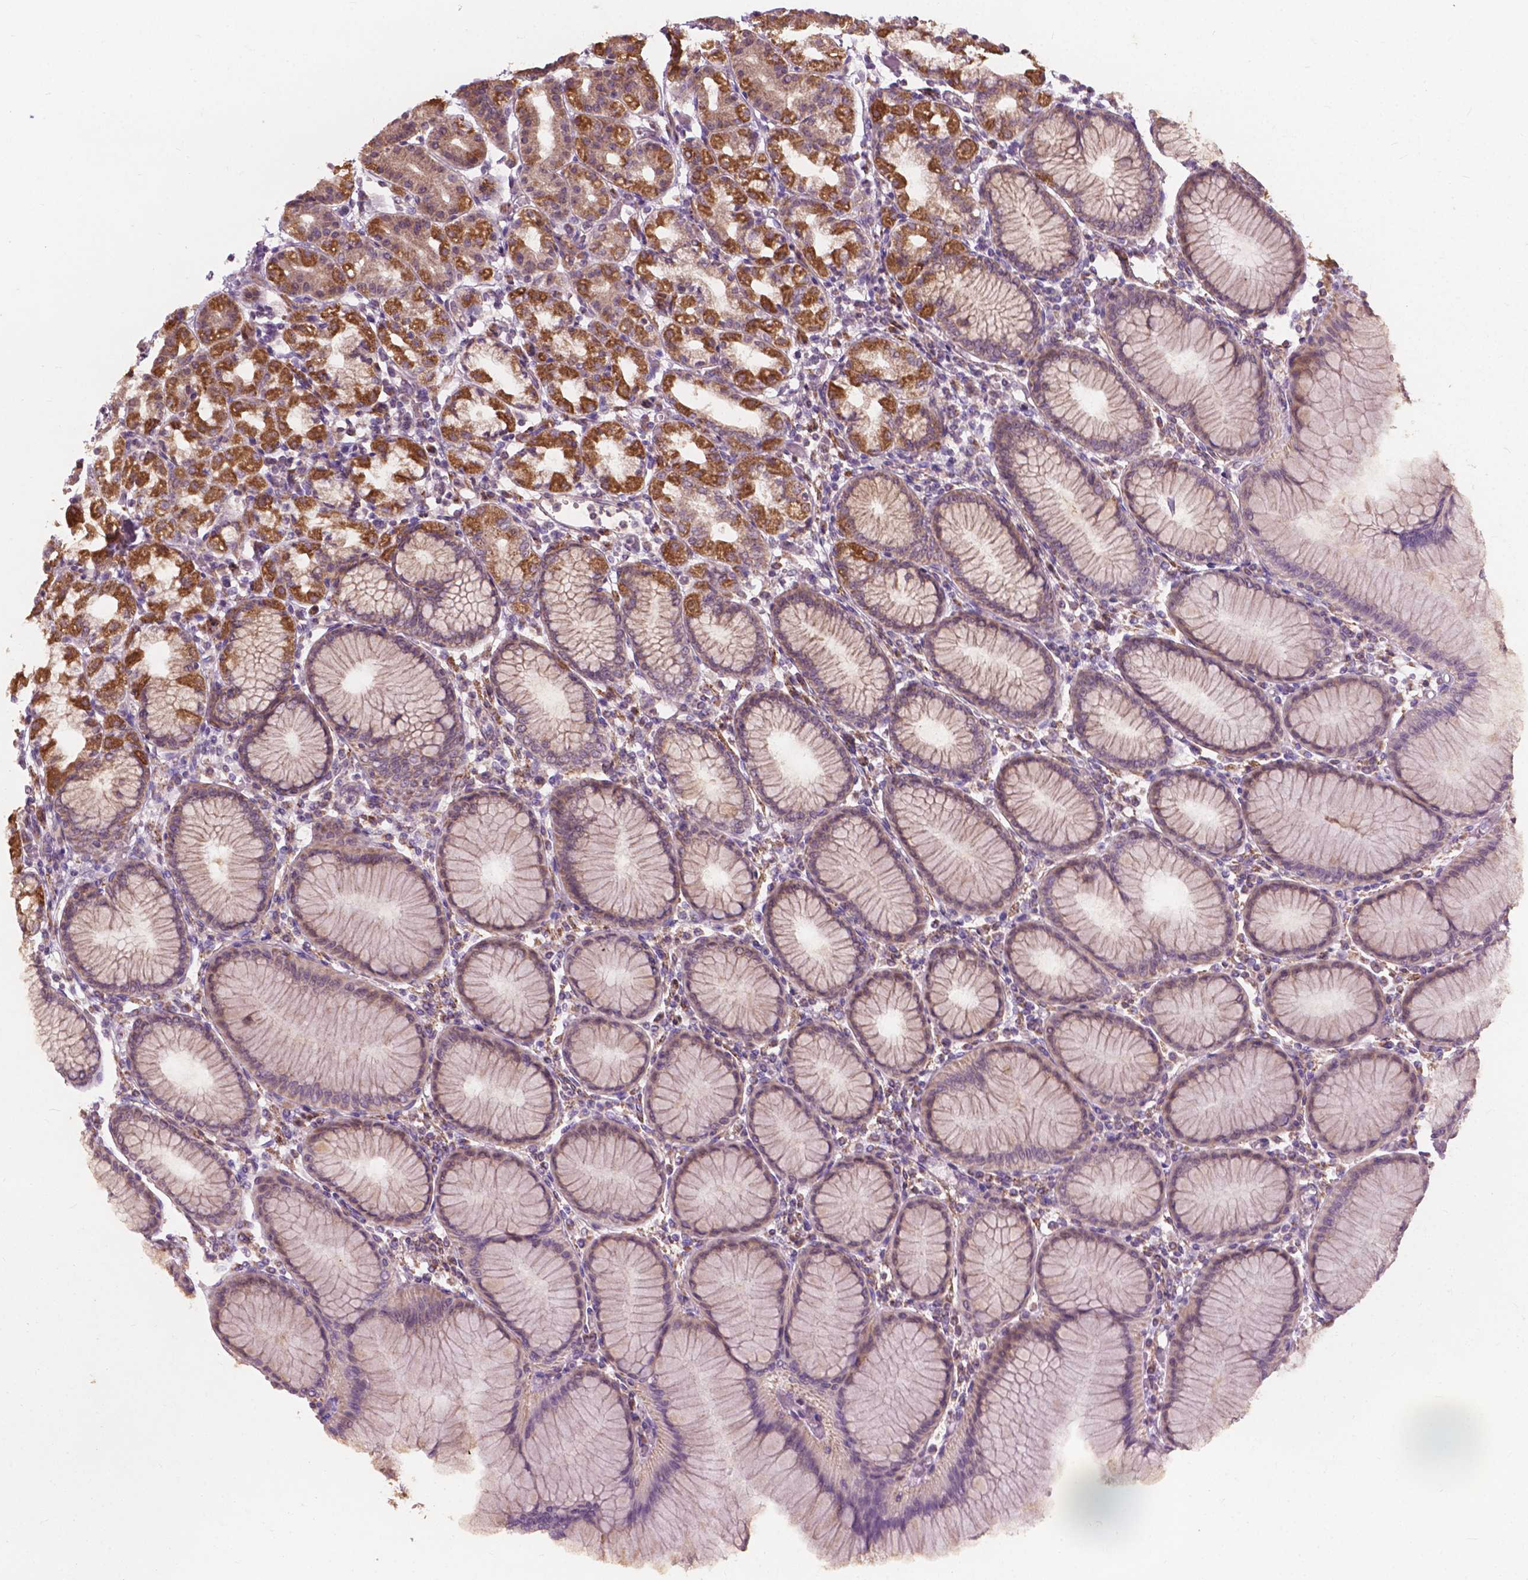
{"staining": {"intensity": "strong", "quantity": "<25%", "location": "cytoplasmic/membranous"}, "tissue": "stomach", "cell_type": "Glandular cells", "image_type": "normal", "snomed": [{"axis": "morphology", "description": "Normal tissue, NOS"}, {"axis": "topography", "description": "Skeletal muscle"}, {"axis": "topography", "description": "Stomach"}], "caption": "This histopathology image demonstrates unremarkable stomach stained with IHC to label a protein in brown. The cytoplasmic/membranous of glandular cells show strong positivity for the protein. Nuclei are counter-stained blue.", "gene": "NDUFA10", "patient": {"sex": "female", "age": 57}}